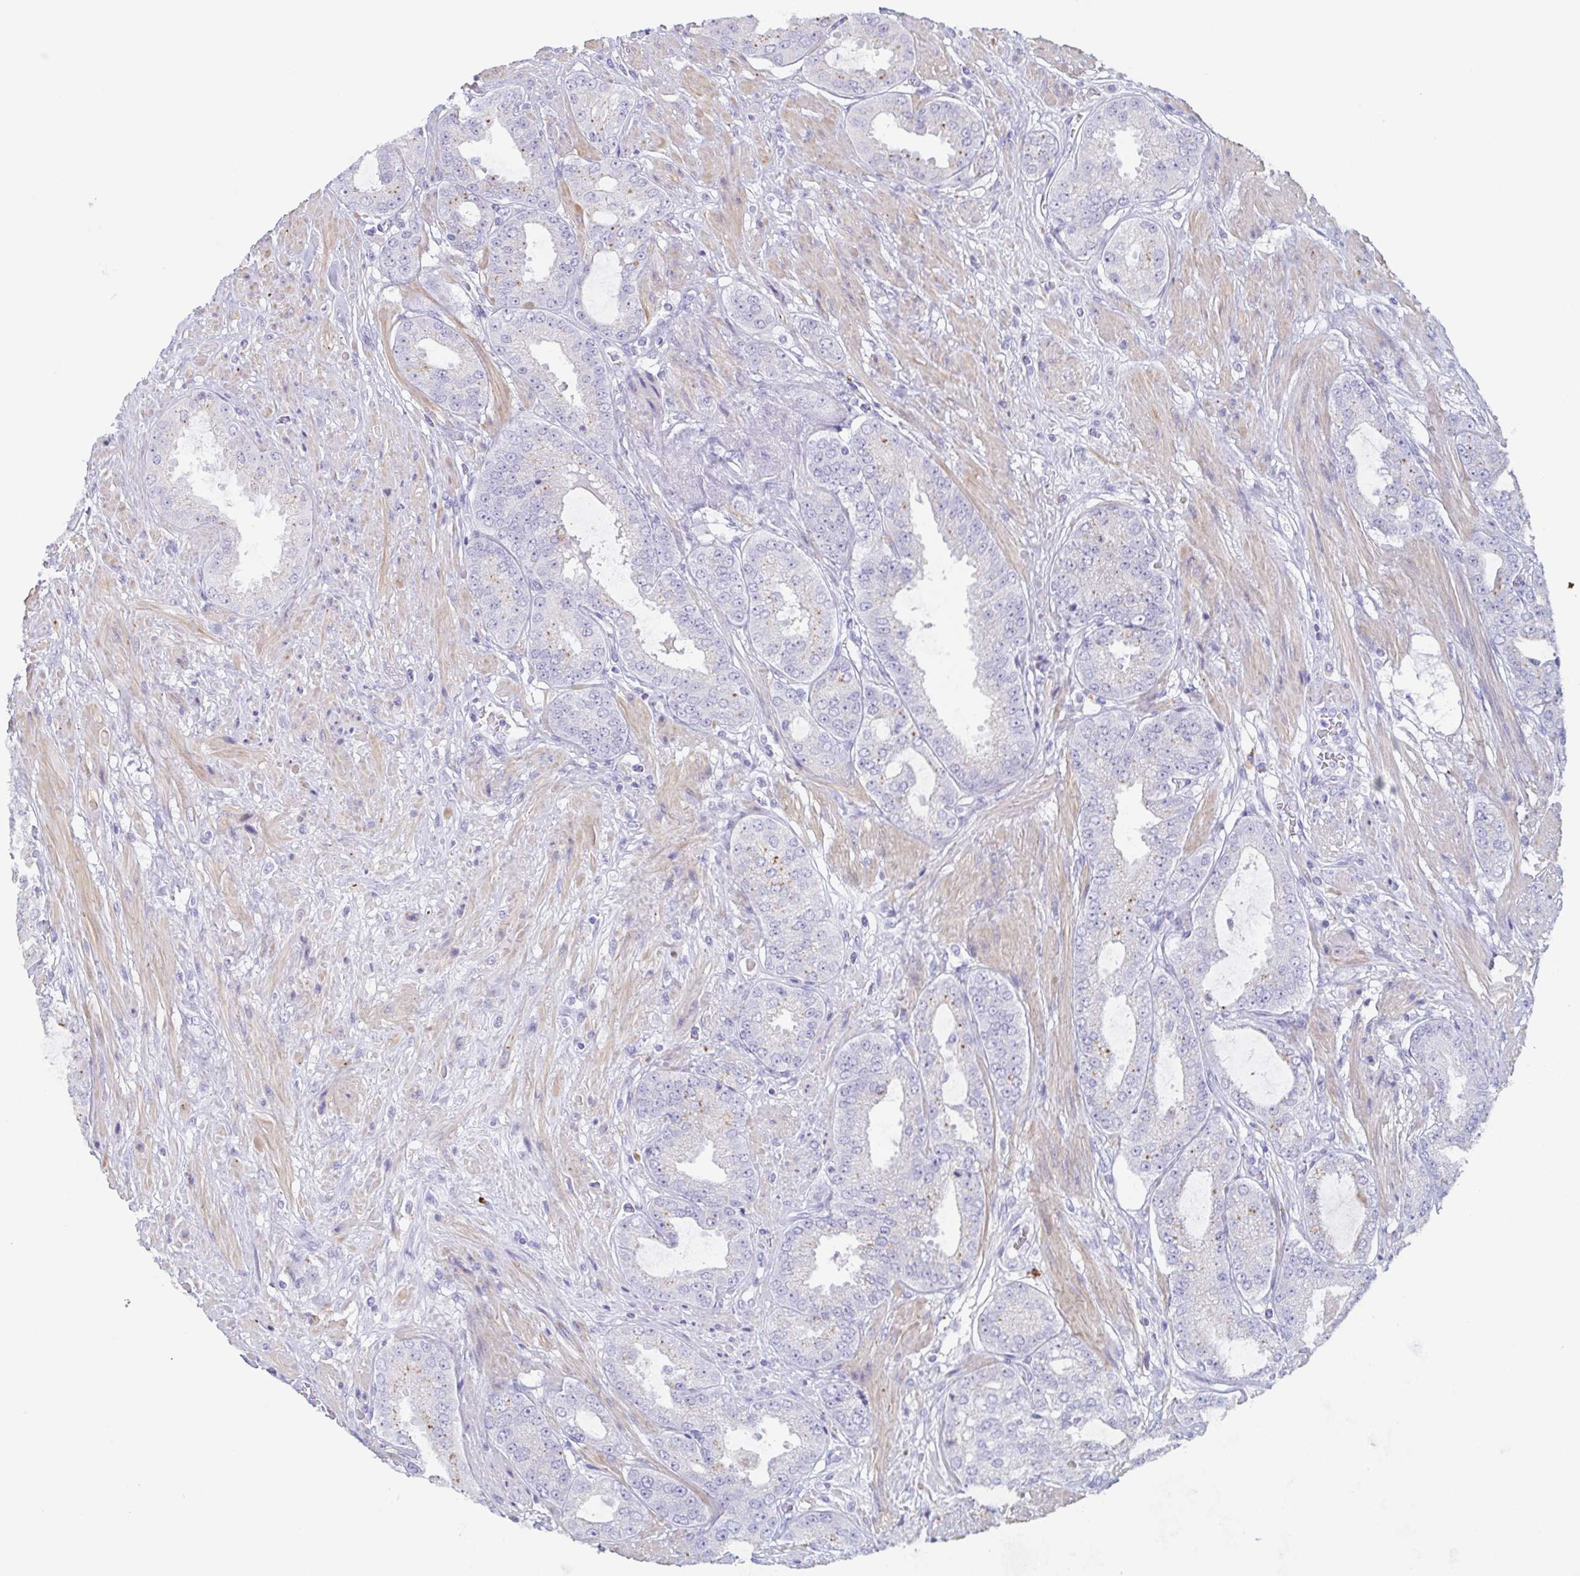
{"staining": {"intensity": "negative", "quantity": "none", "location": "none"}, "tissue": "prostate cancer", "cell_type": "Tumor cells", "image_type": "cancer", "snomed": [{"axis": "morphology", "description": "Adenocarcinoma, High grade"}, {"axis": "topography", "description": "Prostate"}], "caption": "An IHC image of prostate cancer is shown. There is no staining in tumor cells of prostate cancer. (IHC, brightfield microscopy, high magnification).", "gene": "TAGLN3", "patient": {"sex": "male", "age": 71}}